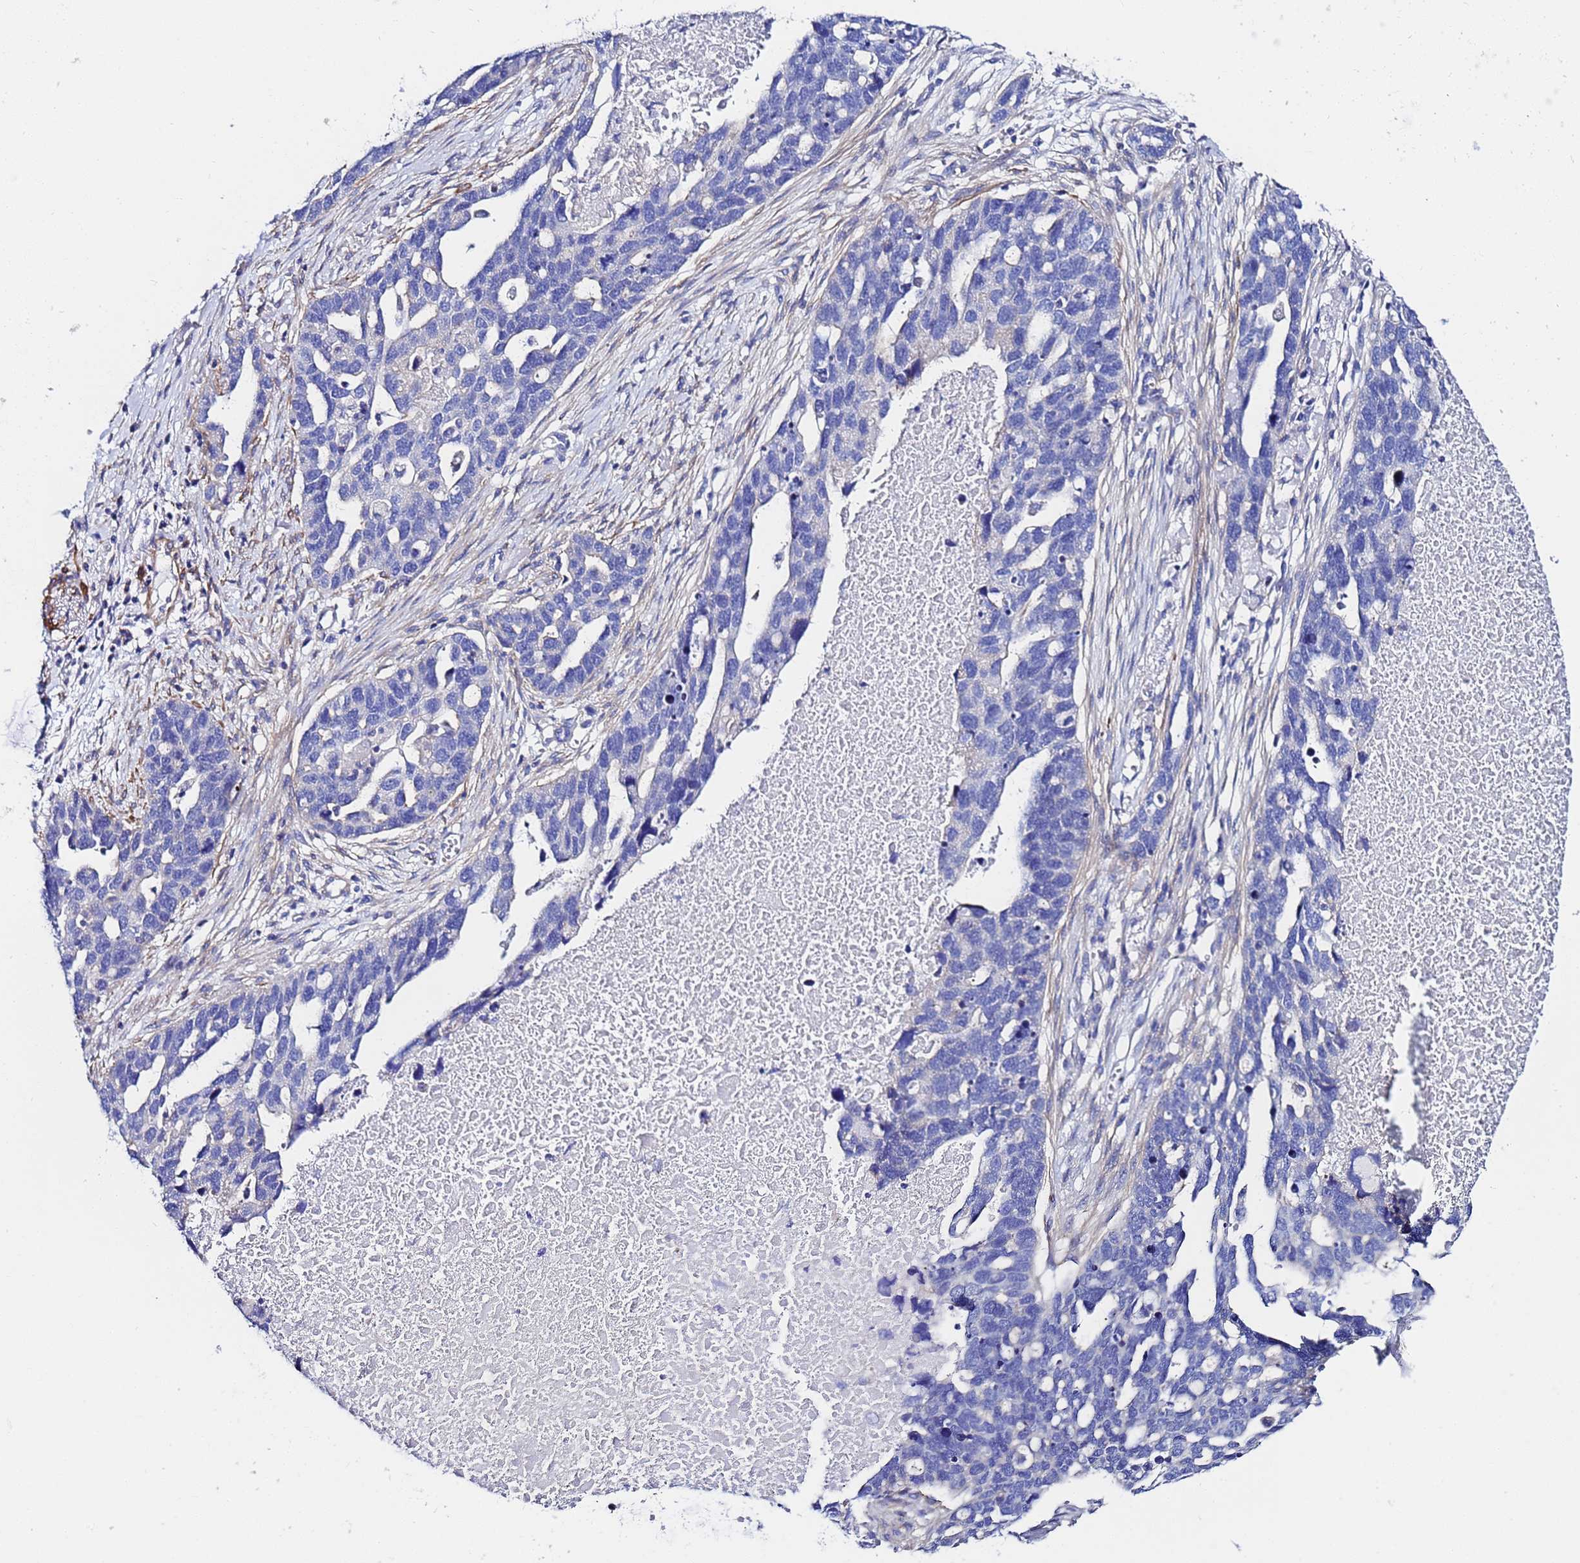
{"staining": {"intensity": "negative", "quantity": "none", "location": "none"}, "tissue": "ovarian cancer", "cell_type": "Tumor cells", "image_type": "cancer", "snomed": [{"axis": "morphology", "description": "Cystadenocarcinoma, serous, NOS"}, {"axis": "topography", "description": "Ovary"}], "caption": "A histopathology image of human ovarian cancer (serous cystadenocarcinoma) is negative for staining in tumor cells.", "gene": "RAB39B", "patient": {"sex": "female", "age": 54}}